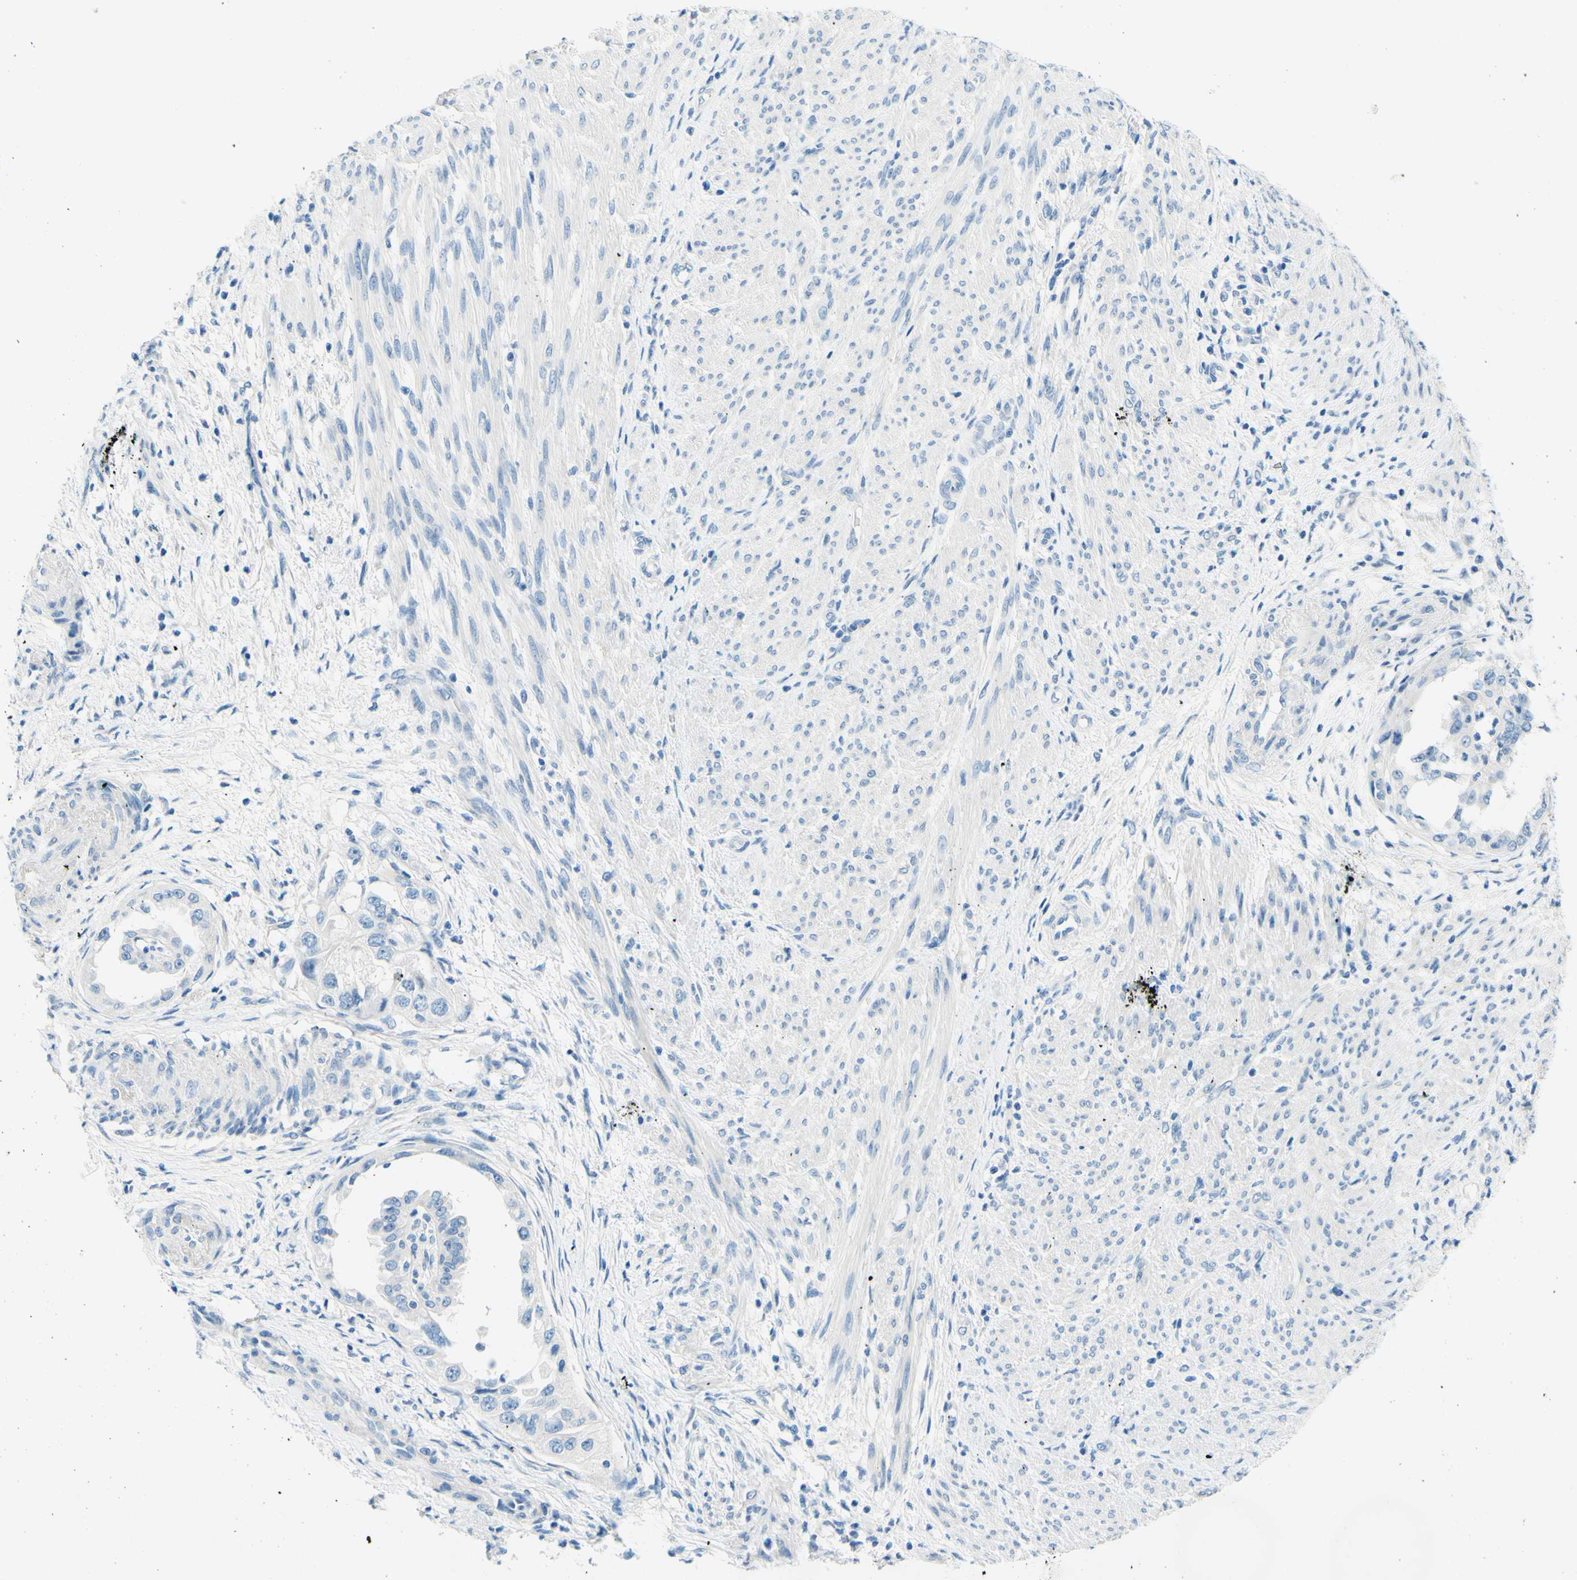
{"staining": {"intensity": "negative", "quantity": "none", "location": "none"}, "tissue": "endometrial cancer", "cell_type": "Tumor cells", "image_type": "cancer", "snomed": [{"axis": "morphology", "description": "Adenocarcinoma, NOS"}, {"axis": "topography", "description": "Endometrium"}], "caption": "Immunohistochemistry (IHC) micrograph of neoplastic tissue: endometrial adenocarcinoma stained with DAB exhibits no significant protein staining in tumor cells. (DAB (3,3'-diaminobenzidine) immunohistochemistry with hematoxylin counter stain).", "gene": "PASD1", "patient": {"sex": "female", "age": 85}}